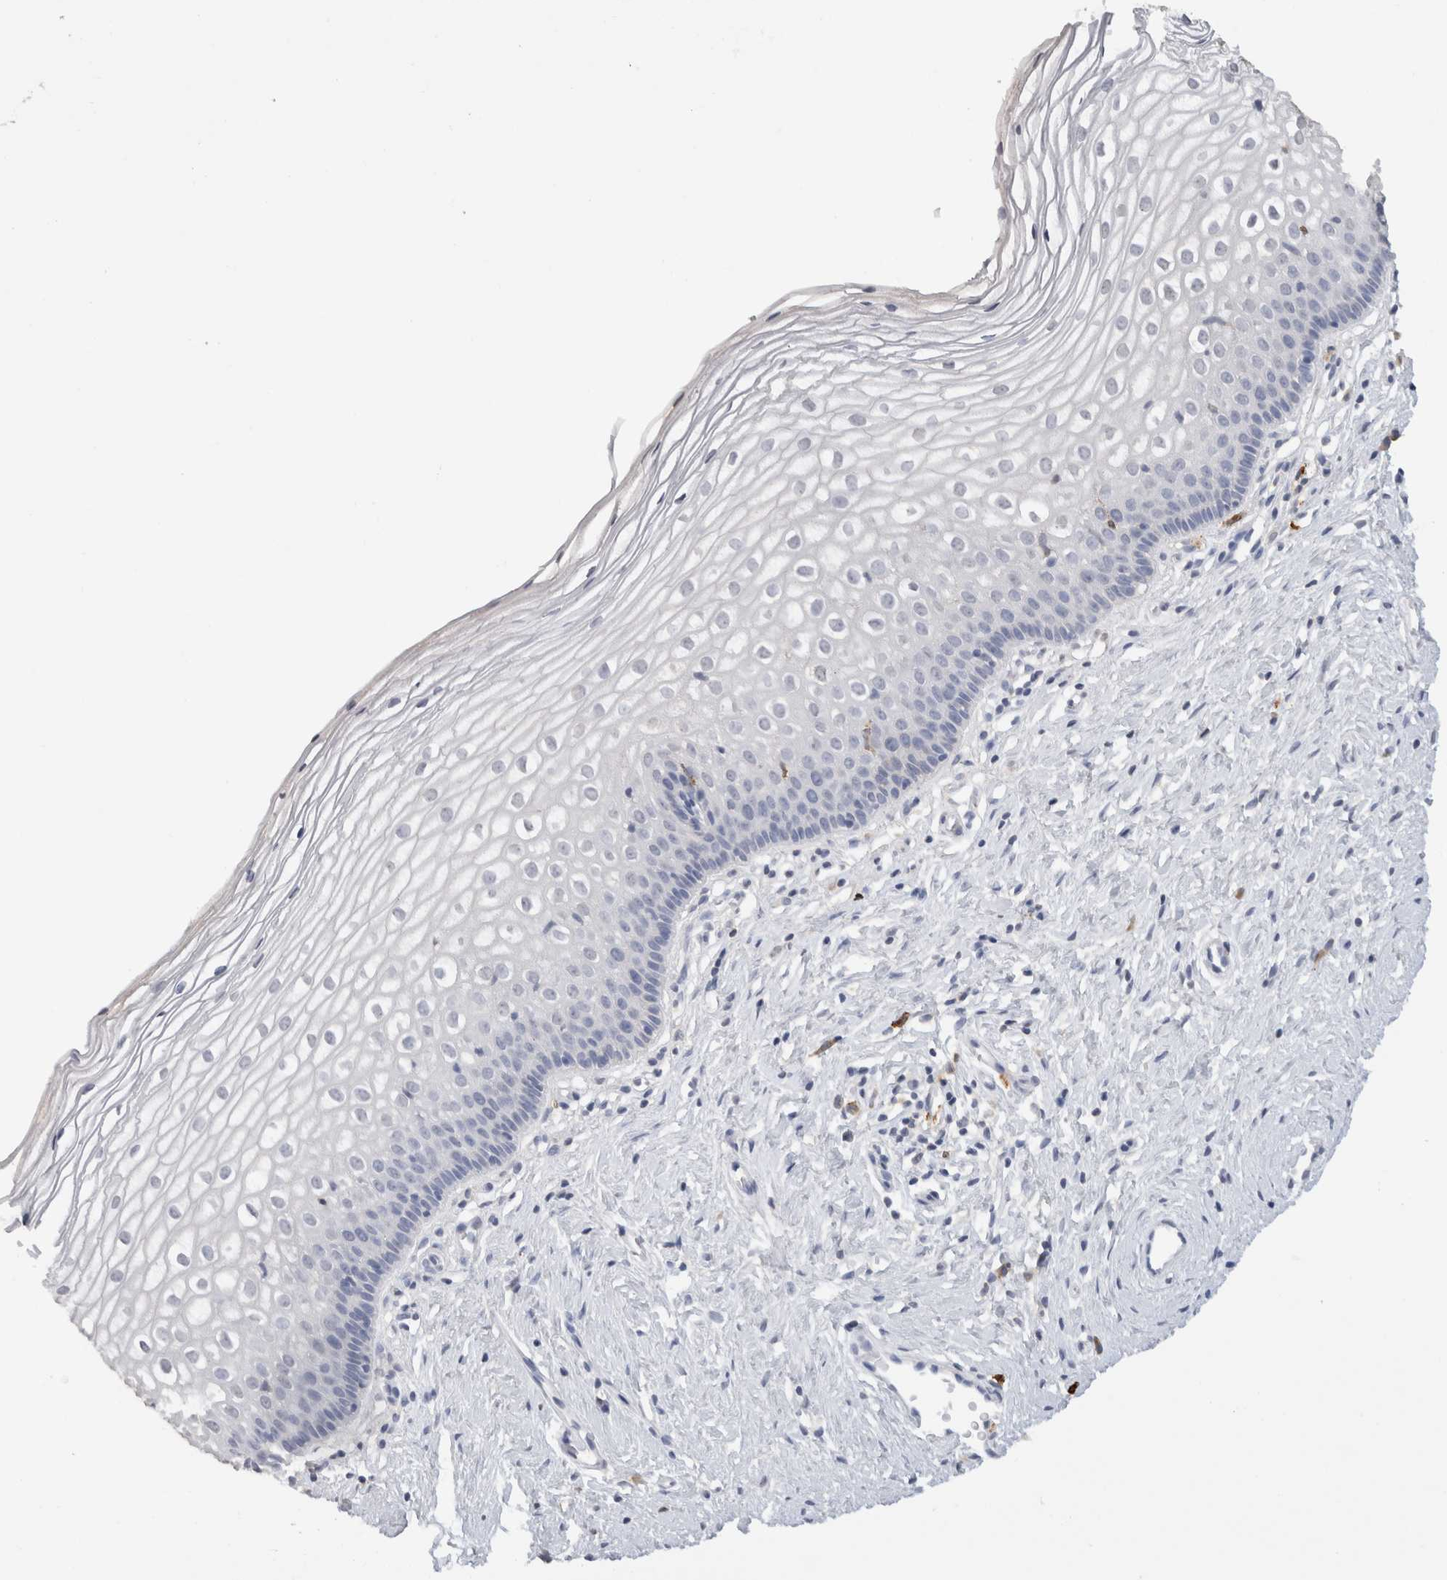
{"staining": {"intensity": "negative", "quantity": "none", "location": "none"}, "tissue": "cervix", "cell_type": "Glandular cells", "image_type": "normal", "snomed": [{"axis": "morphology", "description": "Normal tissue, NOS"}, {"axis": "topography", "description": "Cervix"}], "caption": "IHC image of unremarkable human cervix stained for a protein (brown), which reveals no positivity in glandular cells.", "gene": "LAMP3", "patient": {"sex": "female", "age": 27}}